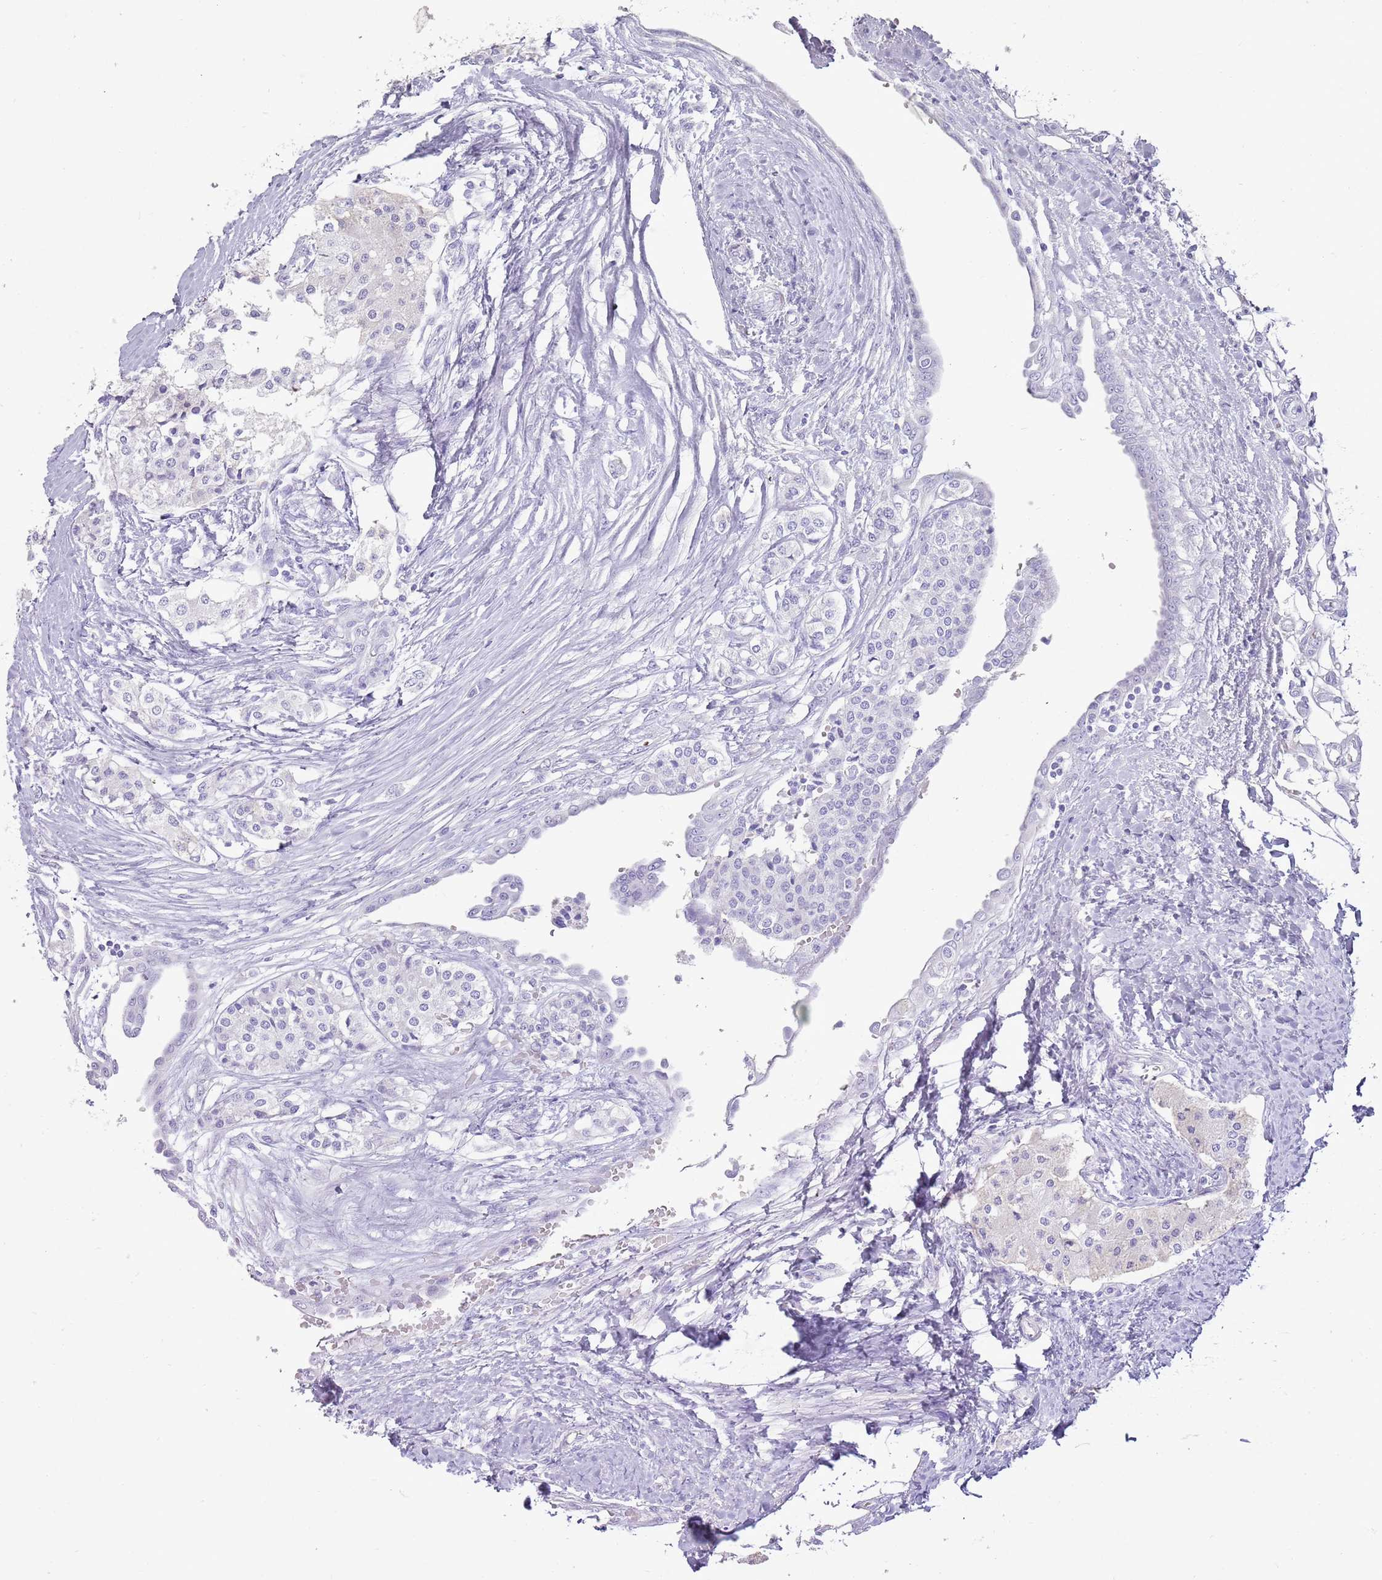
{"staining": {"intensity": "negative", "quantity": "none", "location": "none"}, "tissue": "carcinoid", "cell_type": "Tumor cells", "image_type": "cancer", "snomed": [{"axis": "morphology", "description": "Carcinoid, malignant, NOS"}, {"axis": "topography", "description": "Colon"}], "caption": "Tumor cells are negative for brown protein staining in carcinoid.", "gene": "NBPF3", "patient": {"sex": "female", "age": 52}}